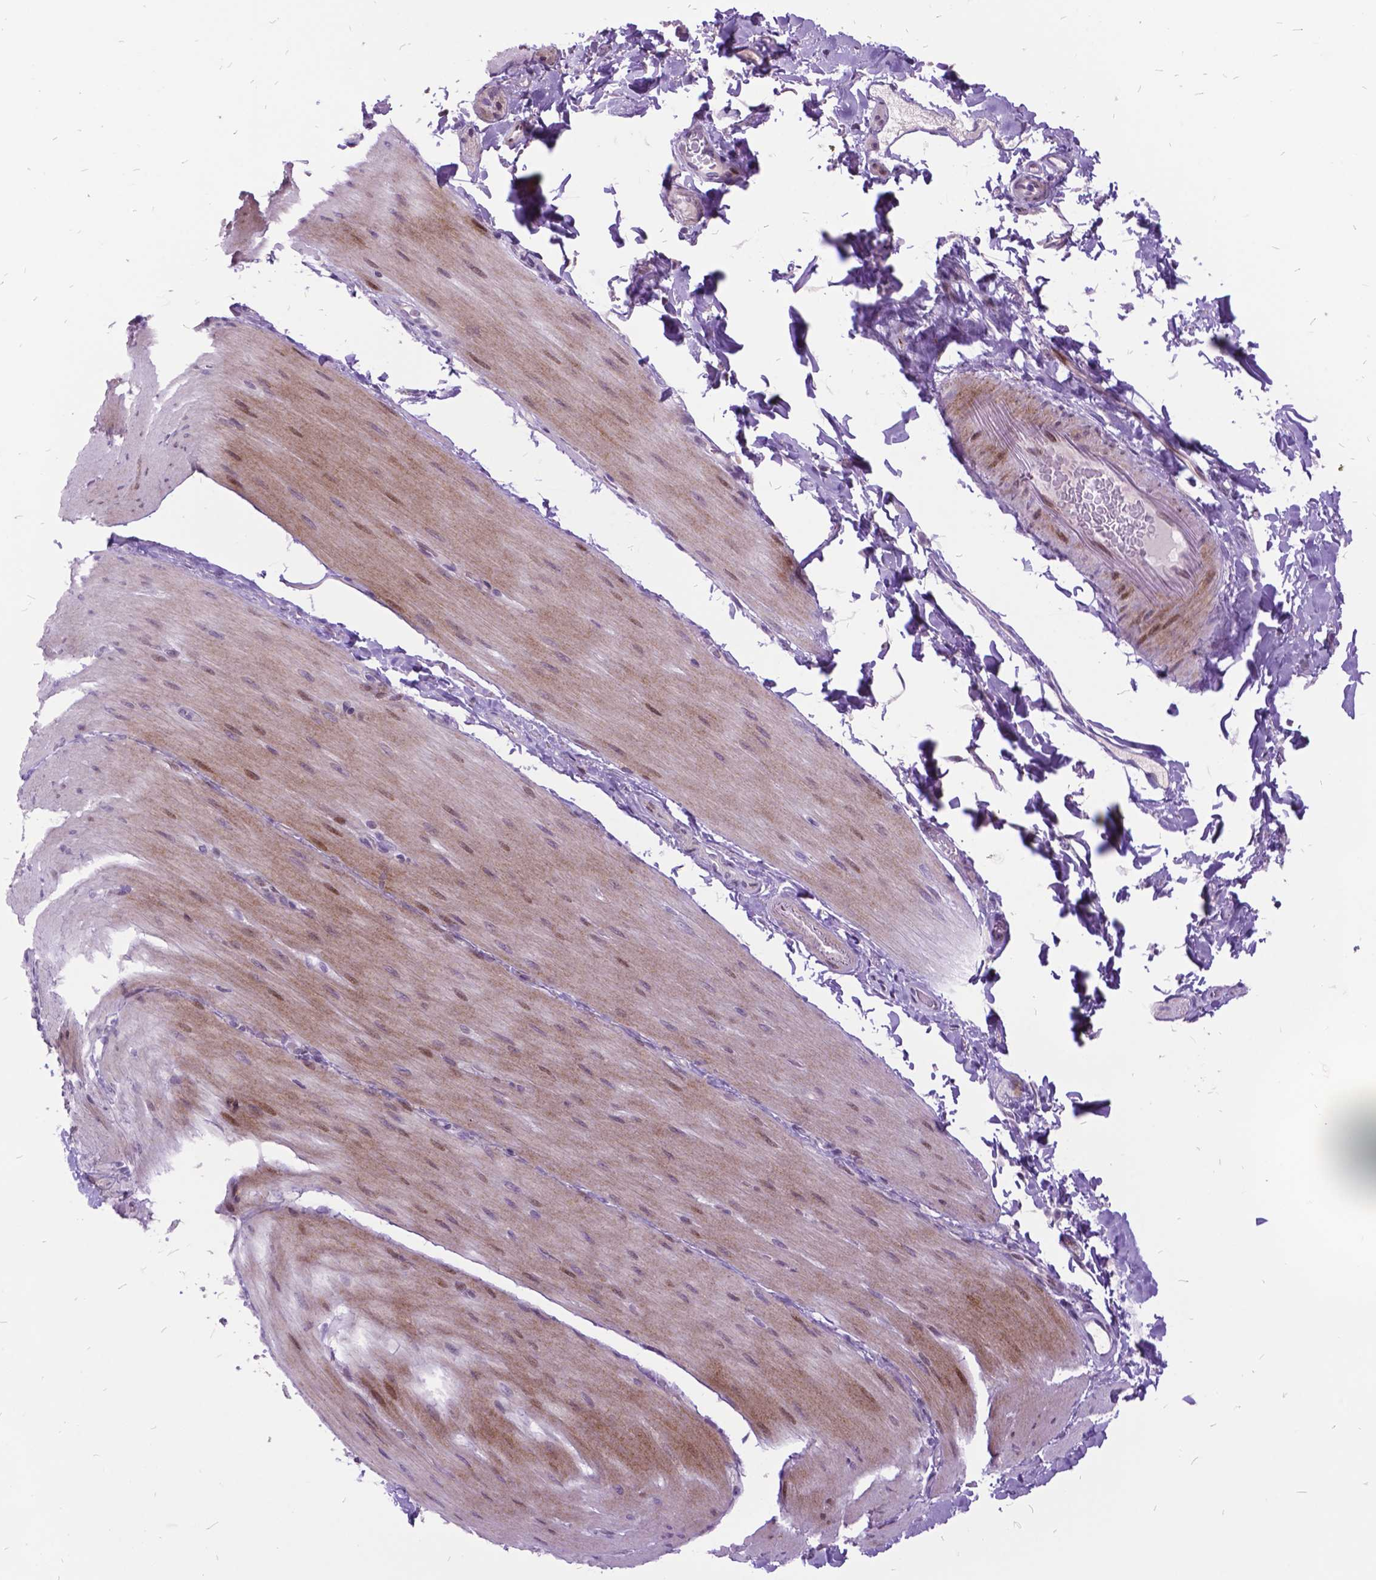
{"staining": {"intensity": "weak", "quantity": "25%-75%", "location": "cytoplasmic/membranous,nuclear"}, "tissue": "smooth muscle", "cell_type": "Smooth muscle cells", "image_type": "normal", "snomed": [{"axis": "morphology", "description": "Normal tissue, NOS"}, {"axis": "topography", "description": "Smooth muscle"}, {"axis": "topography", "description": "Colon"}], "caption": "Smooth muscle cells exhibit weak cytoplasmic/membranous,nuclear expression in about 25%-75% of cells in benign smooth muscle. The staining was performed using DAB (3,3'-diaminobenzidine) to visualize the protein expression in brown, while the nuclei were stained in blue with hematoxylin (Magnification: 20x).", "gene": "ITGB6", "patient": {"sex": "male", "age": 73}}